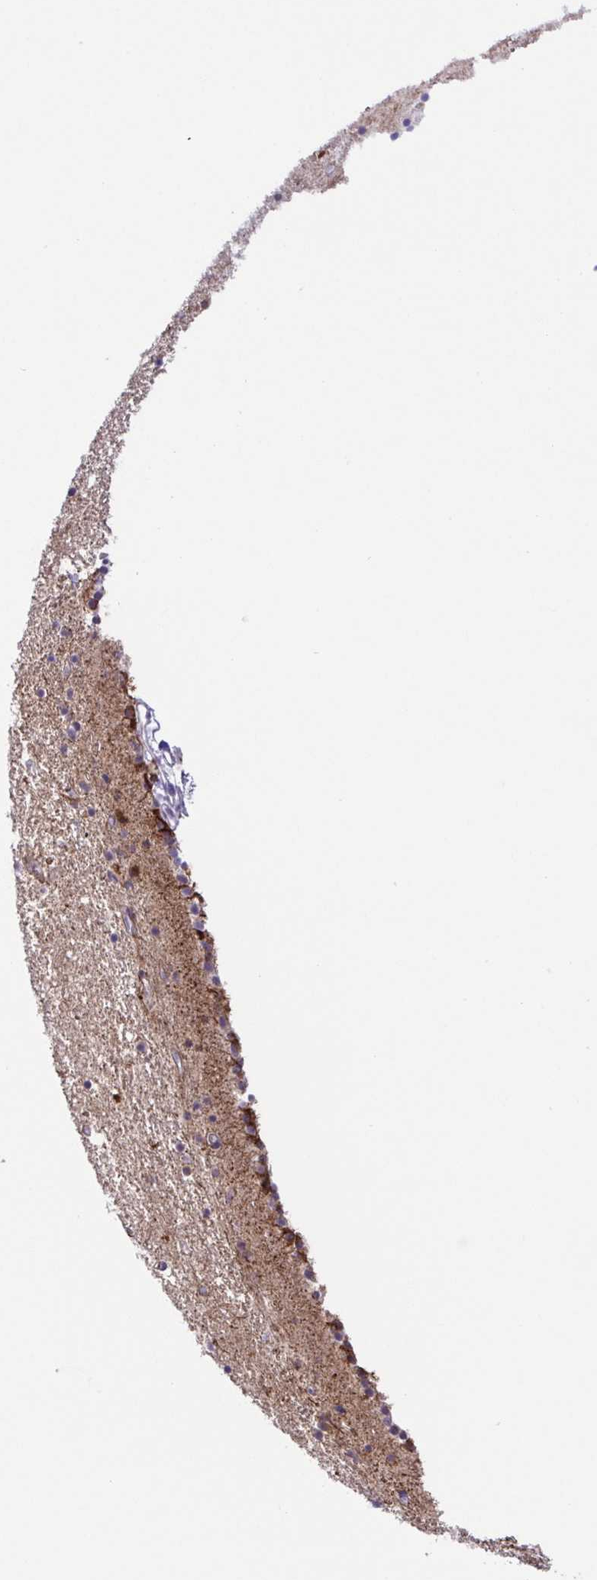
{"staining": {"intensity": "strong", "quantity": "<25%", "location": "cytoplasmic/membranous"}, "tissue": "caudate", "cell_type": "Glial cells", "image_type": "normal", "snomed": [{"axis": "morphology", "description": "Normal tissue, NOS"}, {"axis": "topography", "description": "Lateral ventricle wall"}], "caption": "Brown immunohistochemical staining in normal human caudate displays strong cytoplasmic/membranous expression in about <25% of glial cells.", "gene": "DCLK2", "patient": {"sex": "female", "age": 71}}